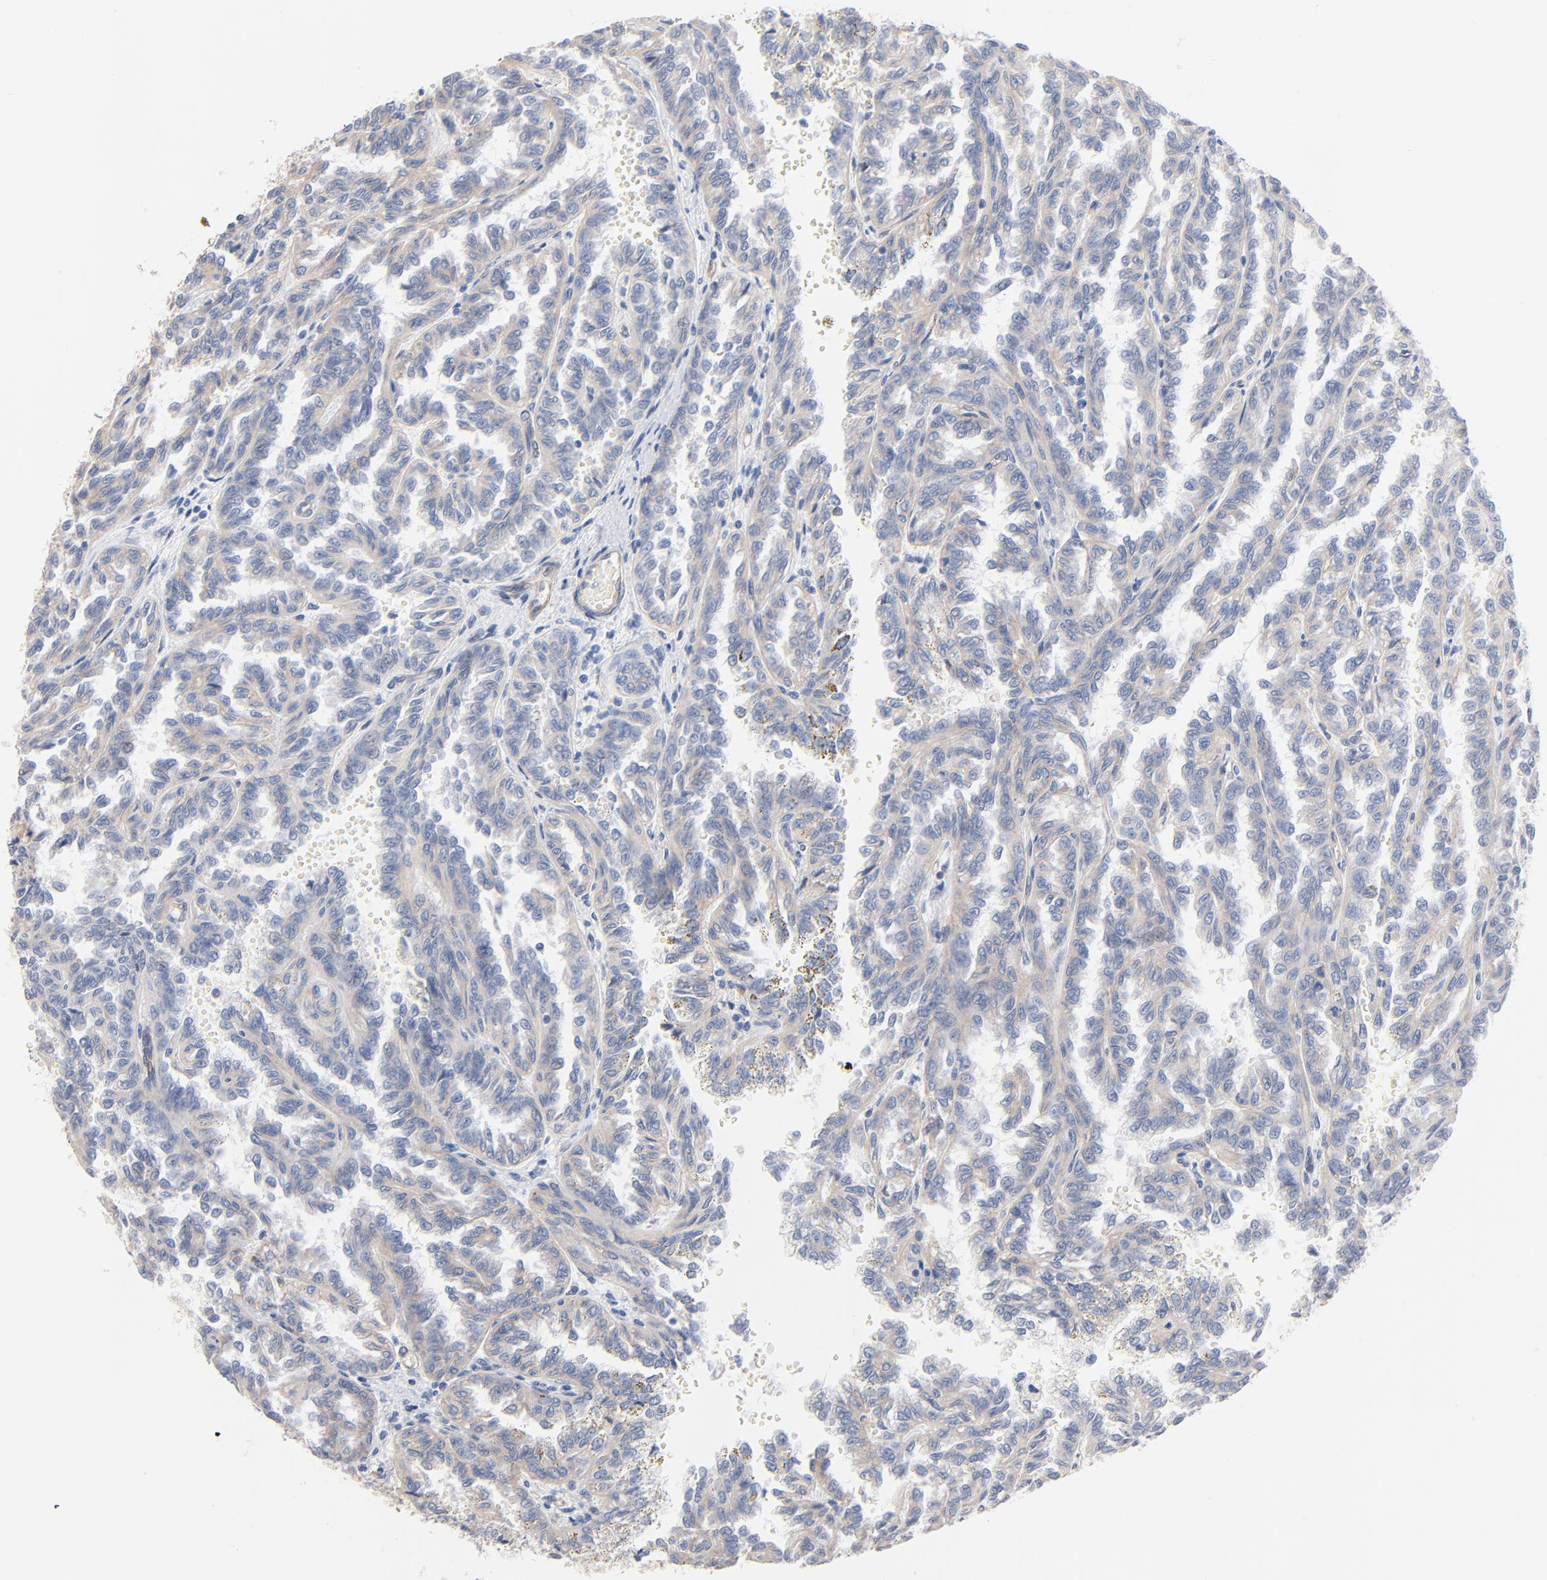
{"staining": {"intensity": "negative", "quantity": "none", "location": "none"}, "tissue": "renal cancer", "cell_type": "Tumor cells", "image_type": "cancer", "snomed": [{"axis": "morphology", "description": "Inflammation, NOS"}, {"axis": "morphology", "description": "Adenocarcinoma, NOS"}, {"axis": "topography", "description": "Kidney"}], "caption": "Tumor cells are negative for protein expression in human adenocarcinoma (renal).", "gene": "ABCD4", "patient": {"sex": "male", "age": 68}}